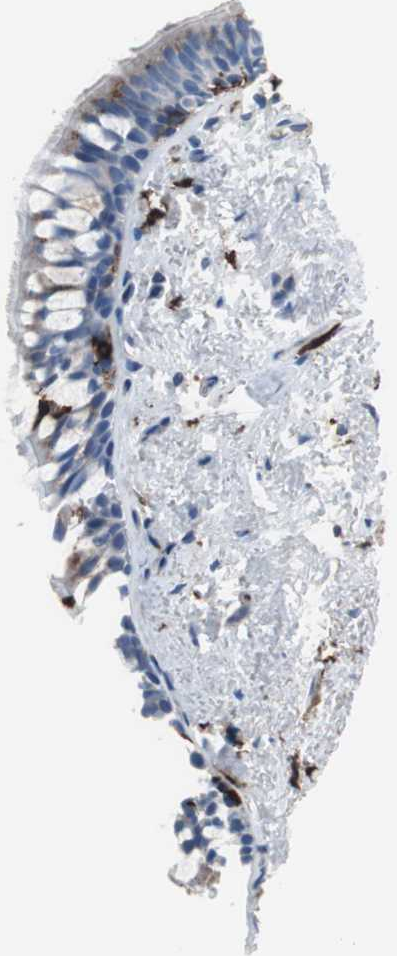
{"staining": {"intensity": "moderate", "quantity": "<25%", "location": "cytoplasmic/membranous"}, "tissue": "bronchus", "cell_type": "Respiratory epithelial cells", "image_type": "normal", "snomed": [{"axis": "morphology", "description": "Normal tissue, NOS"}, {"axis": "topography", "description": "Bronchus"}], "caption": "An IHC histopathology image of benign tissue is shown. Protein staining in brown shows moderate cytoplasmic/membranous positivity in bronchus within respiratory epithelial cells.", "gene": "FCGR2B", "patient": {"sex": "female", "age": 73}}